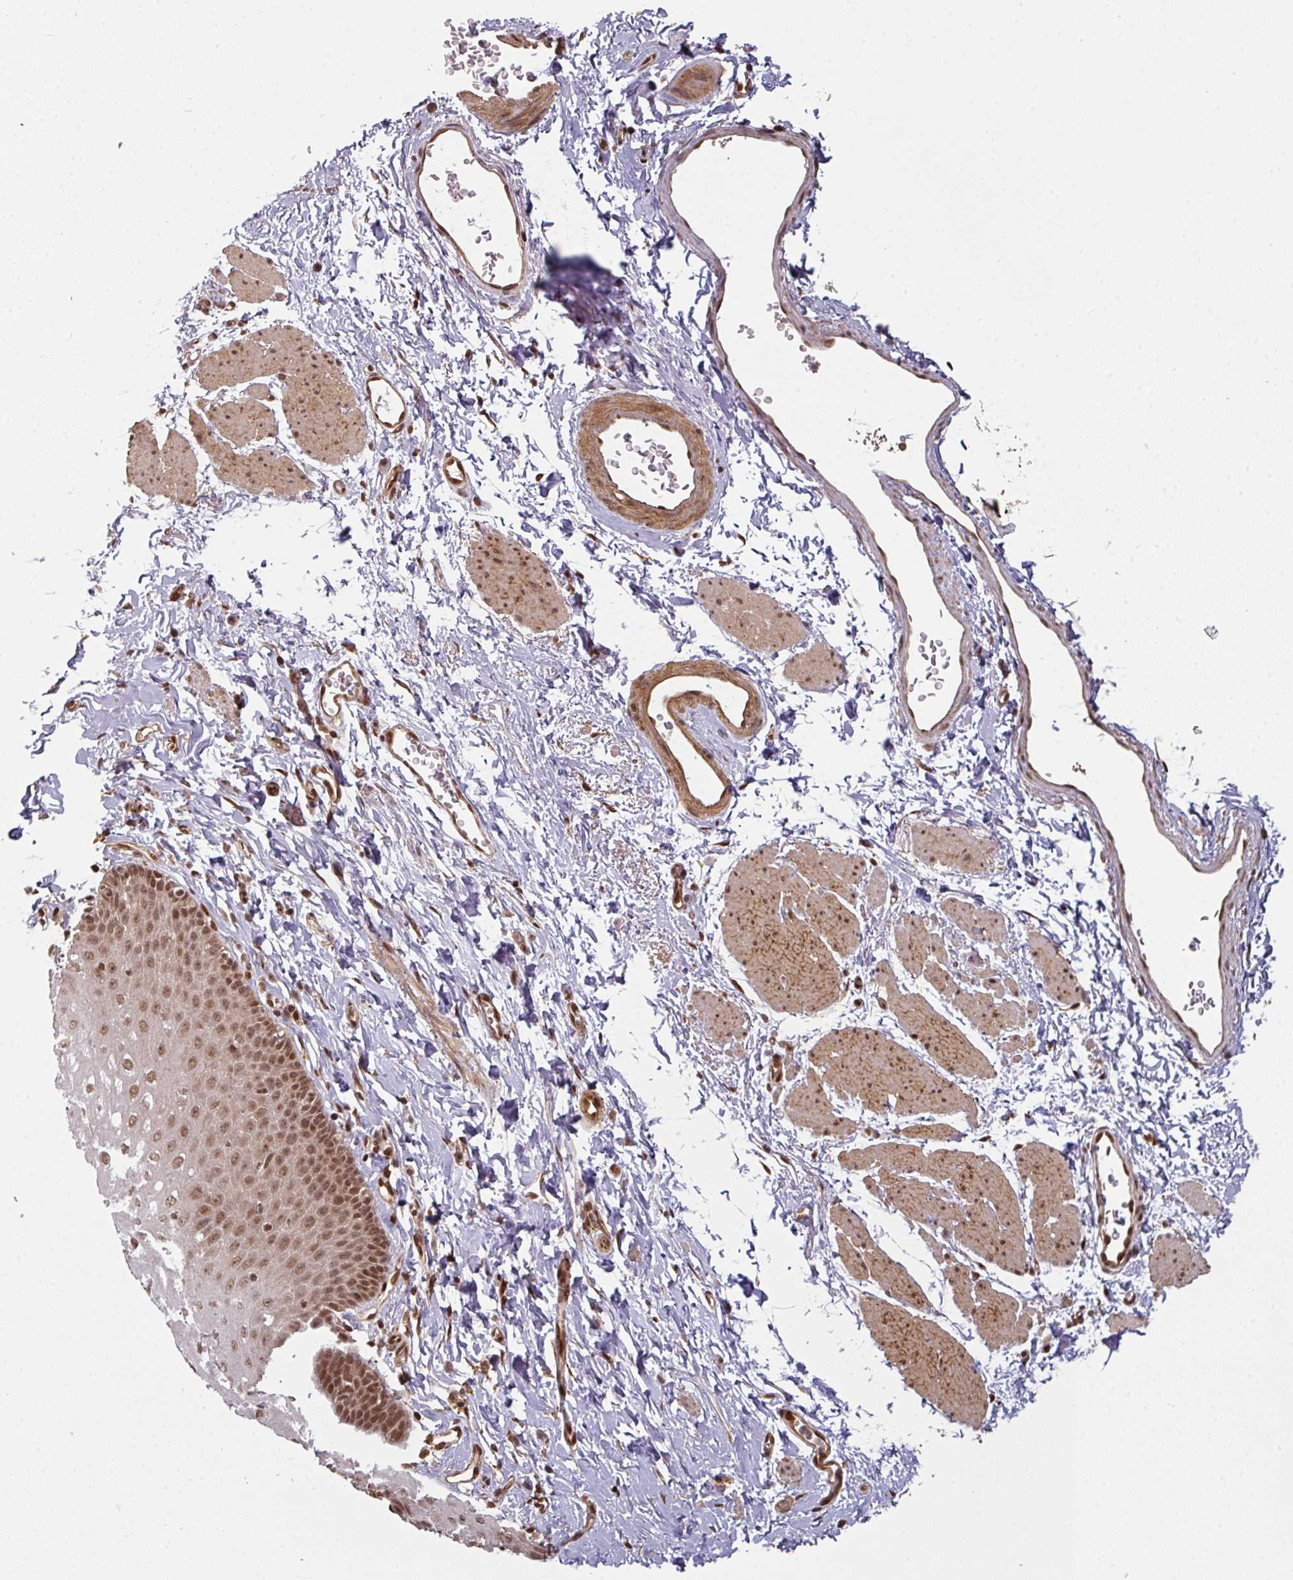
{"staining": {"intensity": "moderate", "quantity": ">75%", "location": "nuclear"}, "tissue": "esophagus", "cell_type": "Squamous epithelial cells", "image_type": "normal", "snomed": [{"axis": "morphology", "description": "Normal tissue, NOS"}, {"axis": "topography", "description": "Esophagus"}], "caption": "This image reveals IHC staining of normal human esophagus, with medium moderate nuclear expression in approximately >75% of squamous epithelial cells.", "gene": "SIK3", "patient": {"sex": "male", "age": 70}}